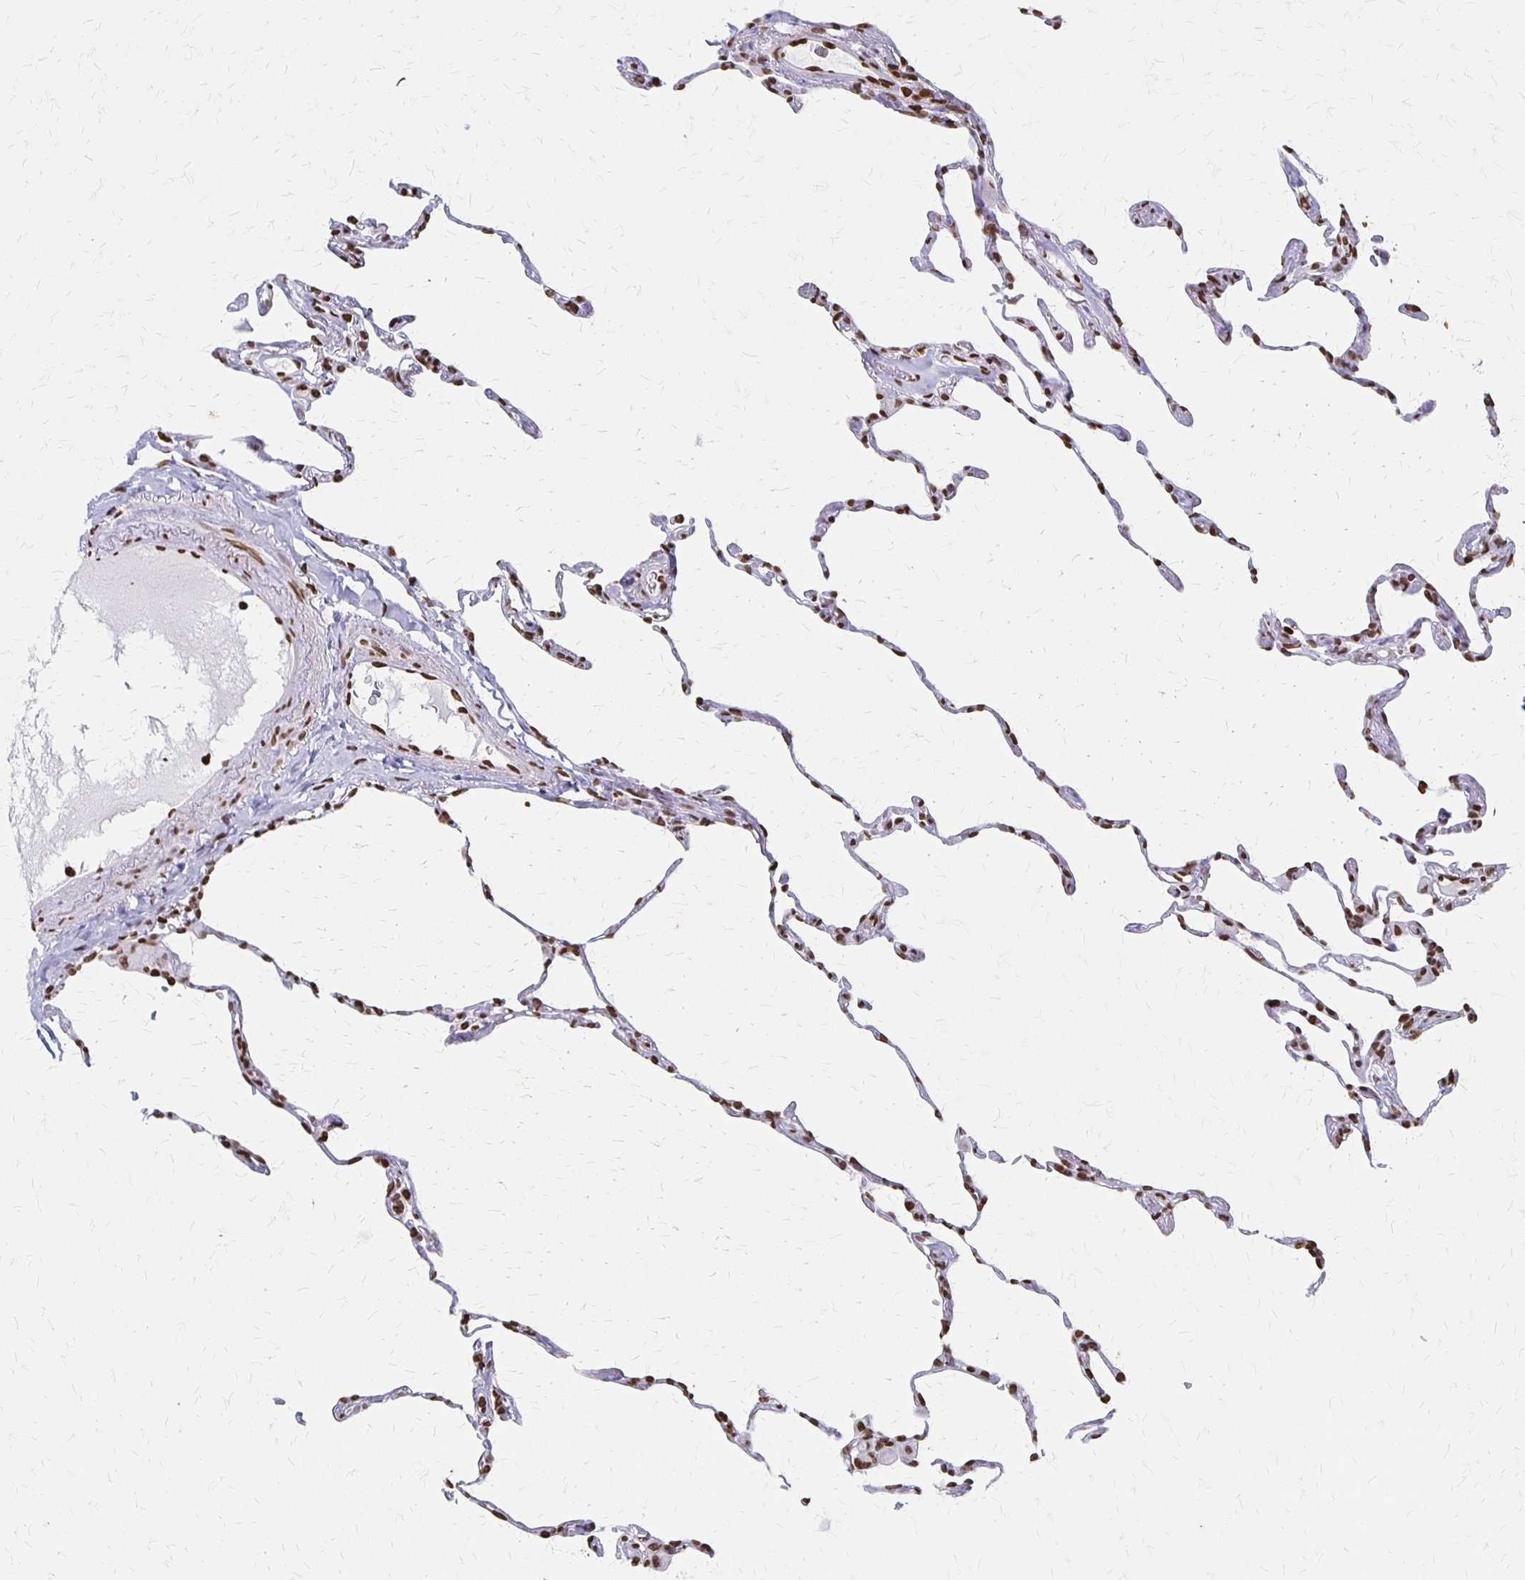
{"staining": {"intensity": "moderate", "quantity": ">75%", "location": "nuclear"}, "tissue": "lung", "cell_type": "Alveolar cells", "image_type": "normal", "snomed": [{"axis": "morphology", "description": "Normal tissue, NOS"}, {"axis": "topography", "description": "Lung"}], "caption": "An immunohistochemistry (IHC) image of benign tissue is shown. Protein staining in brown labels moderate nuclear positivity in lung within alveolar cells.", "gene": "ZNF280C", "patient": {"sex": "female", "age": 57}}